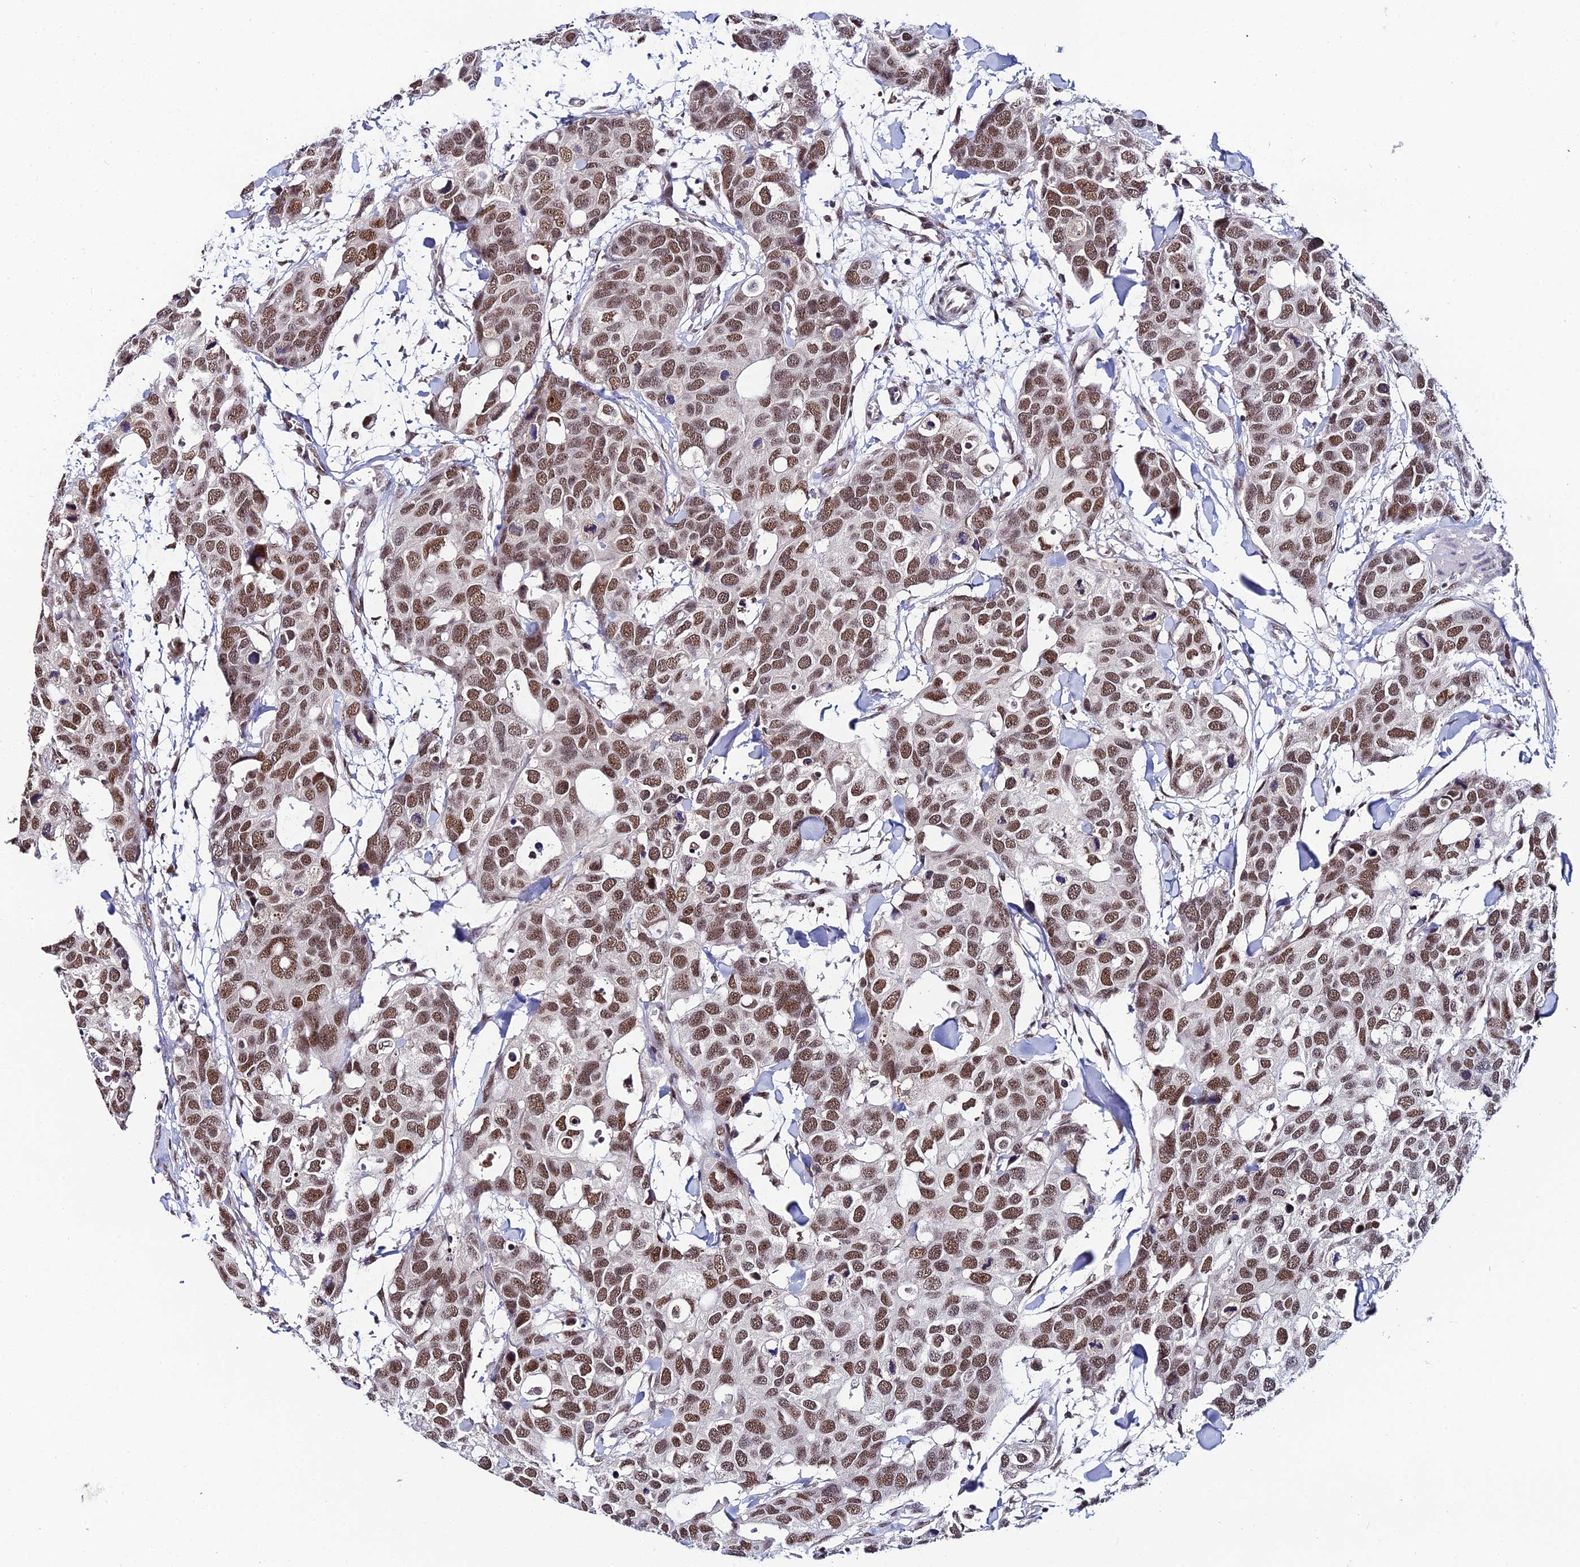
{"staining": {"intensity": "strong", "quantity": ">75%", "location": "nuclear"}, "tissue": "breast cancer", "cell_type": "Tumor cells", "image_type": "cancer", "snomed": [{"axis": "morphology", "description": "Duct carcinoma"}, {"axis": "topography", "description": "Breast"}], "caption": "Brown immunohistochemical staining in human breast cancer (infiltrating ductal carcinoma) displays strong nuclear expression in about >75% of tumor cells.", "gene": "EXOSC3", "patient": {"sex": "female", "age": 83}}